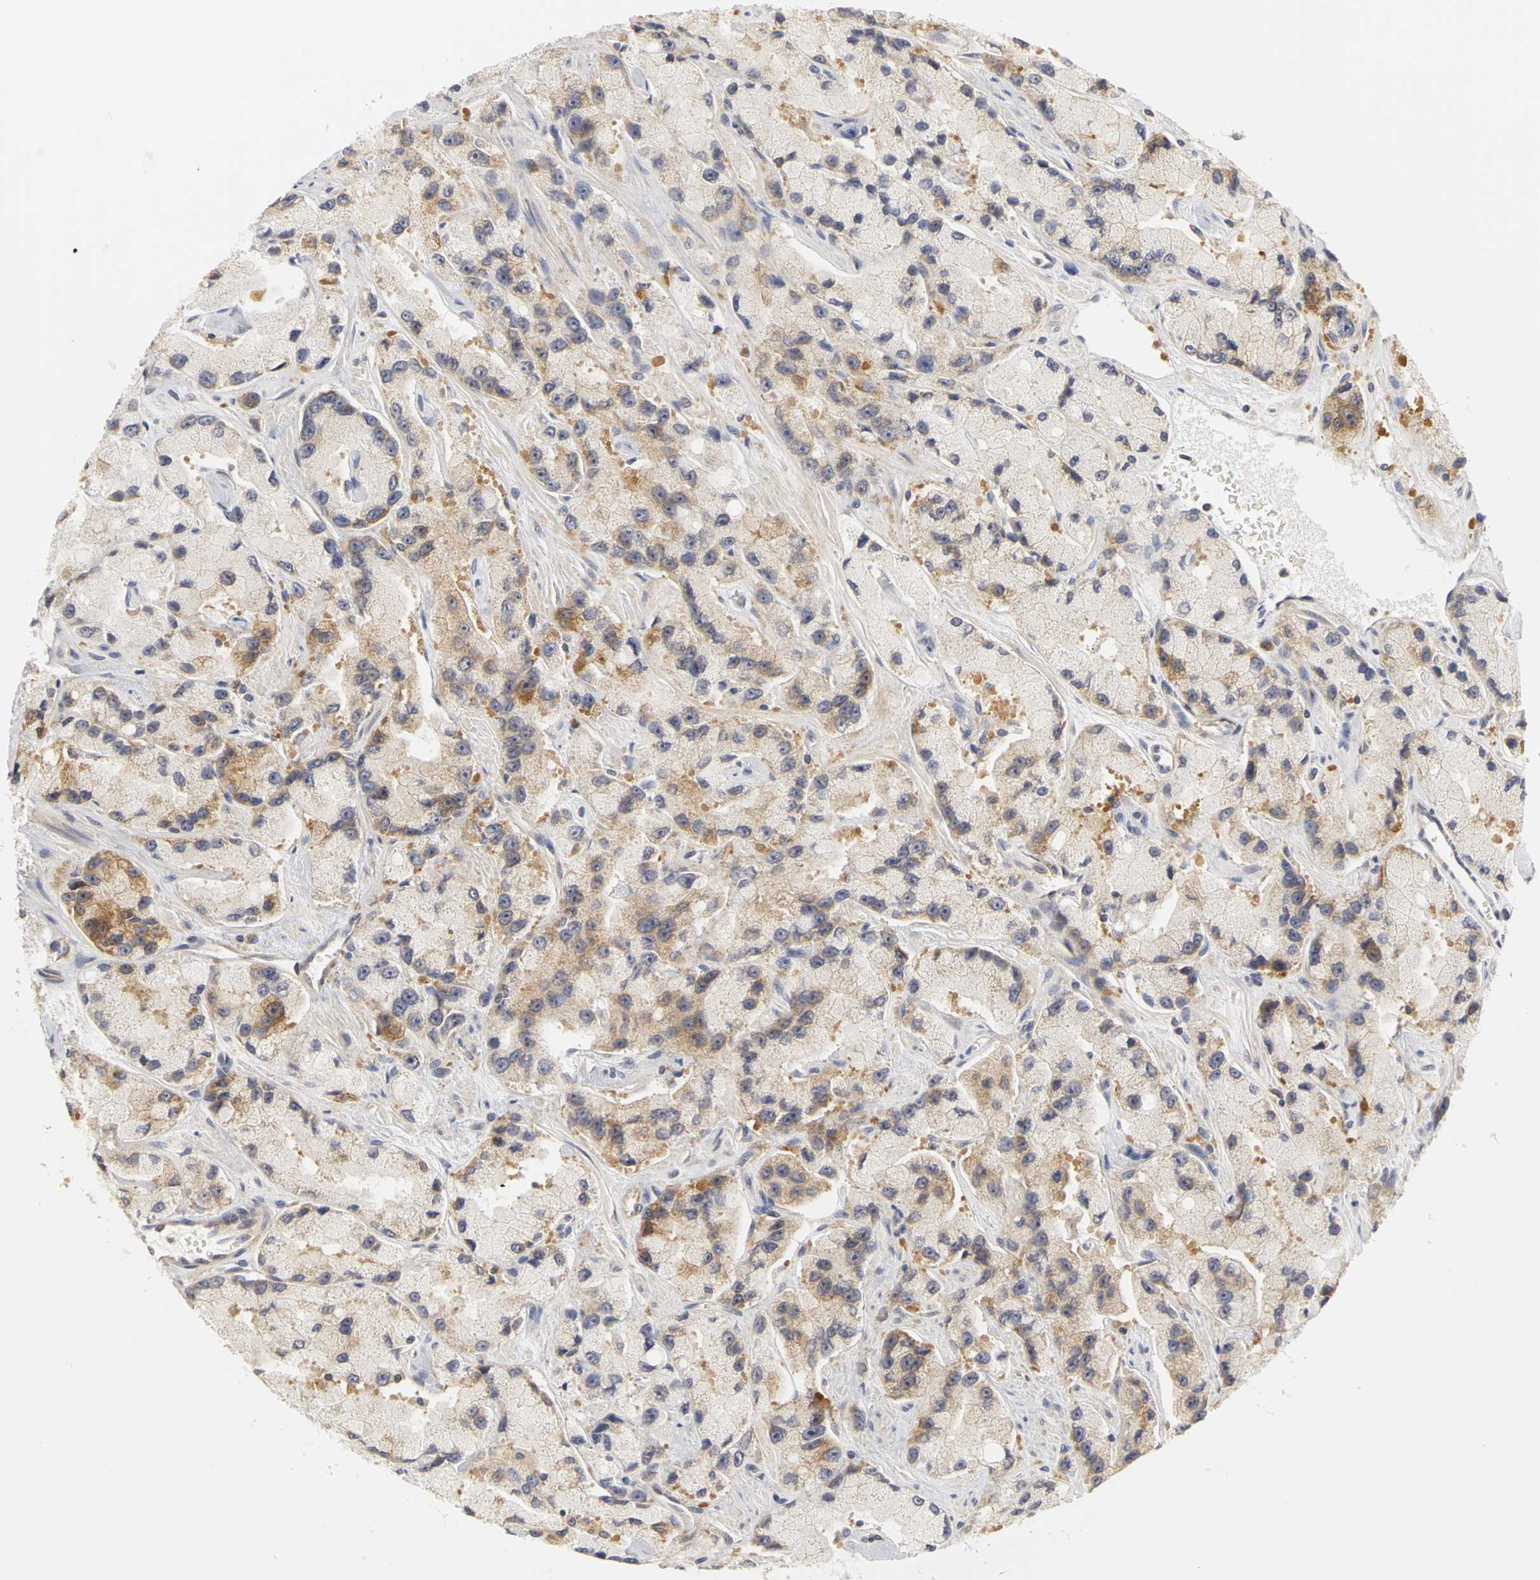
{"staining": {"intensity": "moderate", "quantity": ">75%", "location": "cytoplasmic/membranous"}, "tissue": "prostate cancer", "cell_type": "Tumor cells", "image_type": "cancer", "snomed": [{"axis": "morphology", "description": "Adenocarcinoma, High grade"}, {"axis": "topography", "description": "Prostate"}], "caption": "Adenocarcinoma (high-grade) (prostate) stained with DAB immunohistochemistry demonstrates medium levels of moderate cytoplasmic/membranous positivity in approximately >75% of tumor cells.", "gene": "IRAK1", "patient": {"sex": "male", "age": 58}}